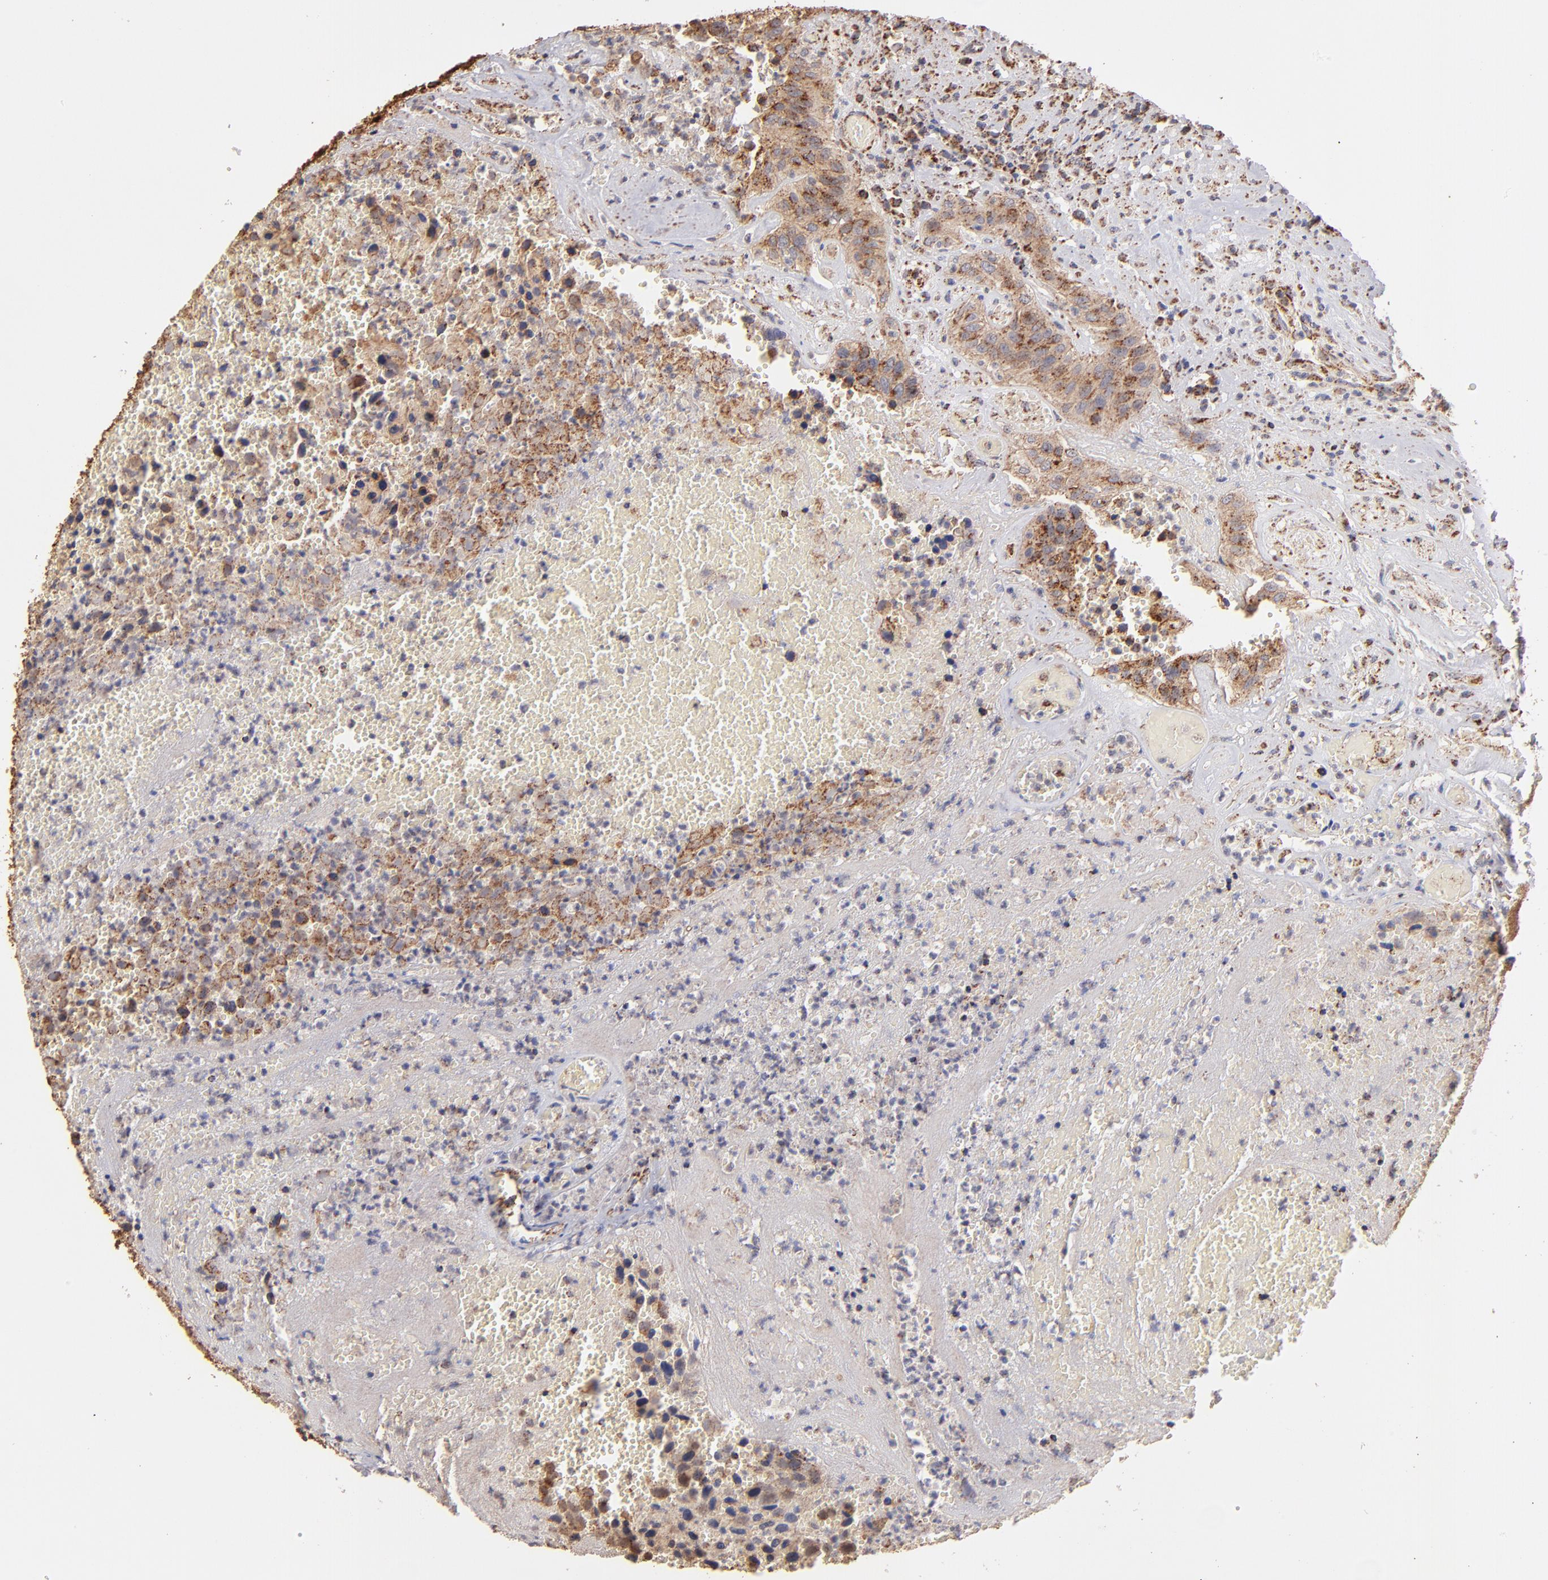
{"staining": {"intensity": "weak", "quantity": ">75%", "location": "cytoplasmic/membranous"}, "tissue": "urothelial cancer", "cell_type": "Tumor cells", "image_type": "cancer", "snomed": [{"axis": "morphology", "description": "Urothelial carcinoma, High grade"}, {"axis": "topography", "description": "Urinary bladder"}], "caption": "High-magnification brightfield microscopy of urothelial carcinoma (high-grade) stained with DAB (3,3'-diaminobenzidine) (brown) and counterstained with hematoxylin (blue). tumor cells exhibit weak cytoplasmic/membranous positivity is identified in about>75% of cells.", "gene": "DLST", "patient": {"sex": "male", "age": 66}}